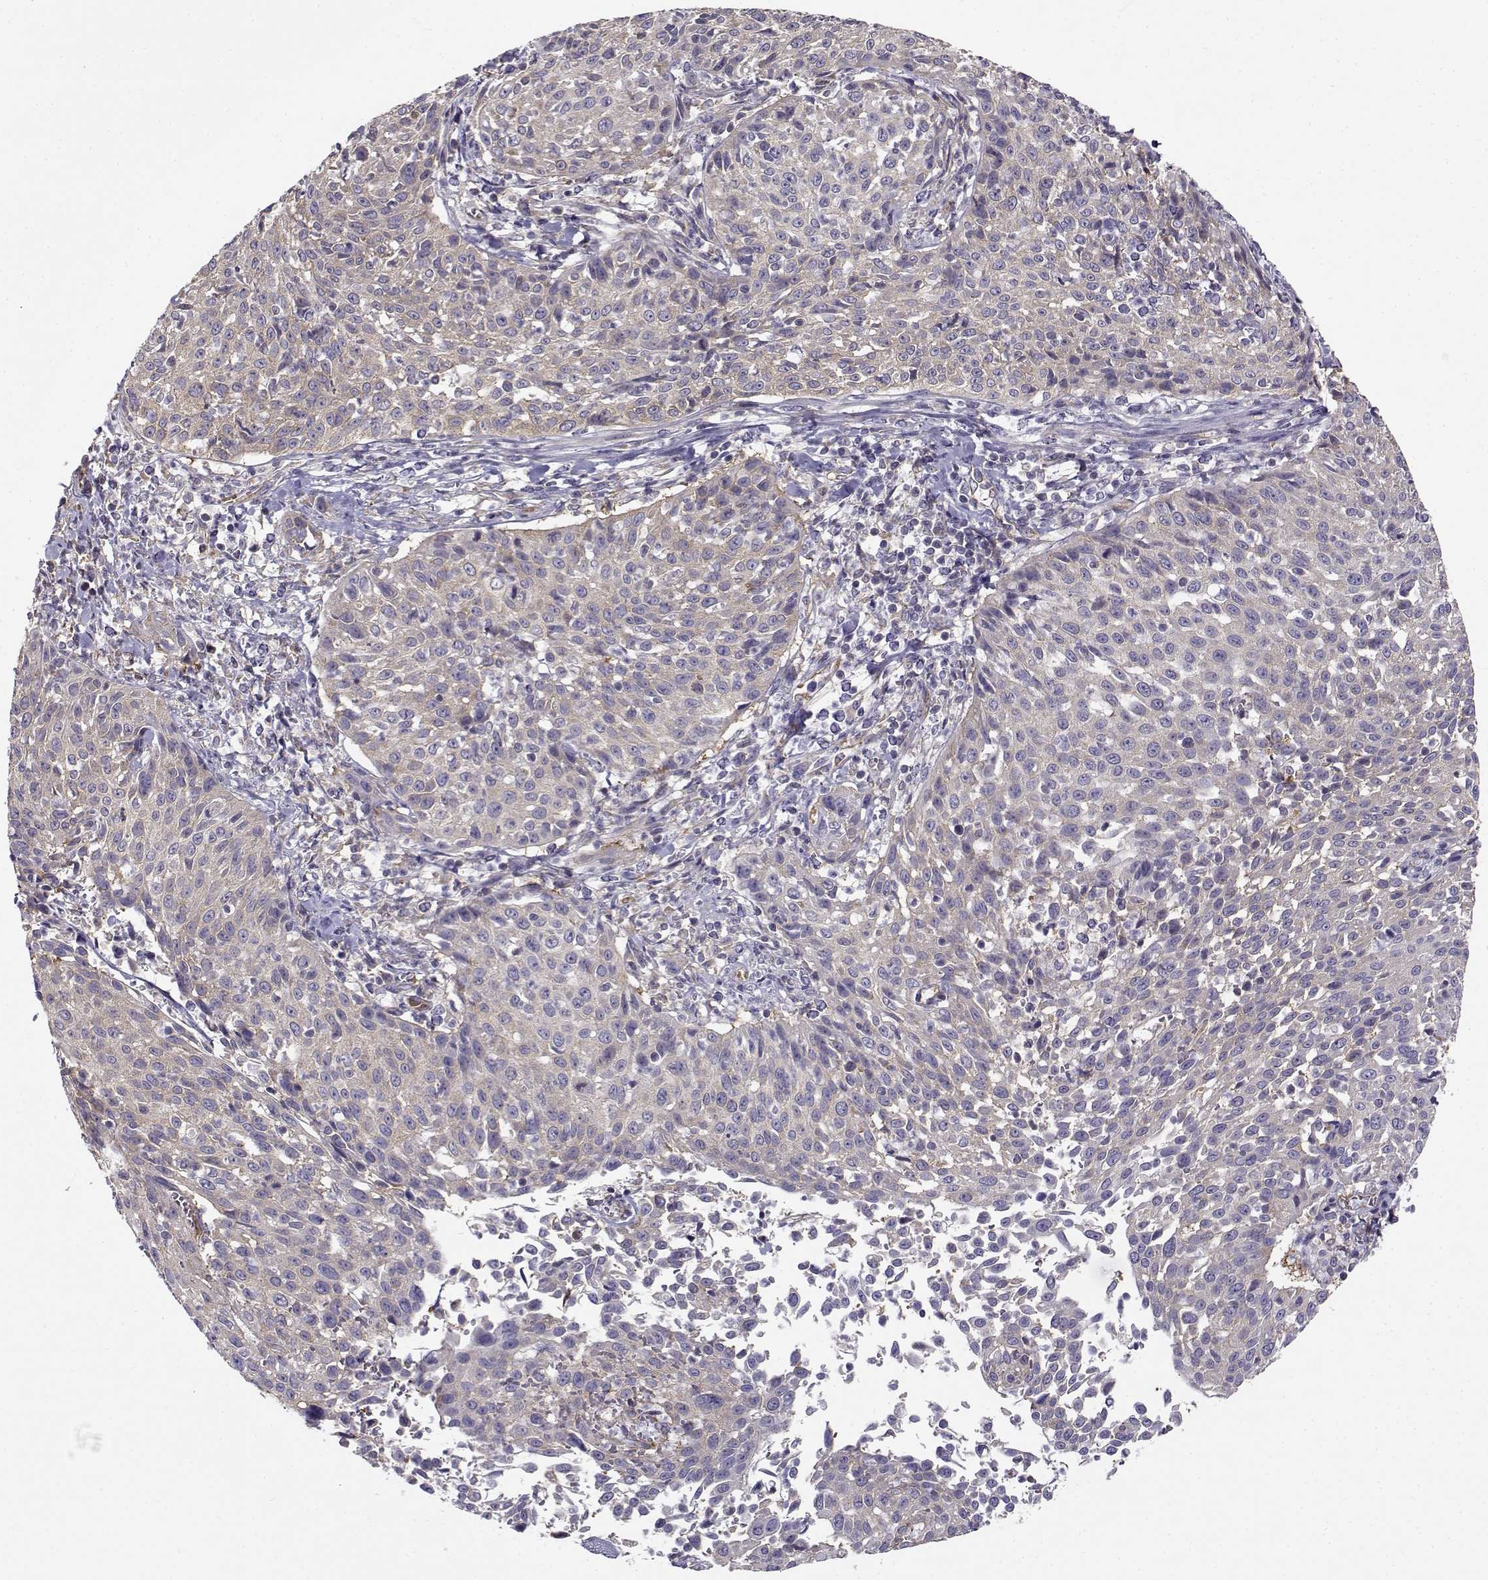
{"staining": {"intensity": "negative", "quantity": "none", "location": "none"}, "tissue": "cervical cancer", "cell_type": "Tumor cells", "image_type": "cancer", "snomed": [{"axis": "morphology", "description": "Squamous cell carcinoma, NOS"}, {"axis": "topography", "description": "Cervix"}], "caption": "Cervical cancer stained for a protein using immunohistochemistry (IHC) demonstrates no staining tumor cells.", "gene": "BEND6", "patient": {"sex": "female", "age": 26}}